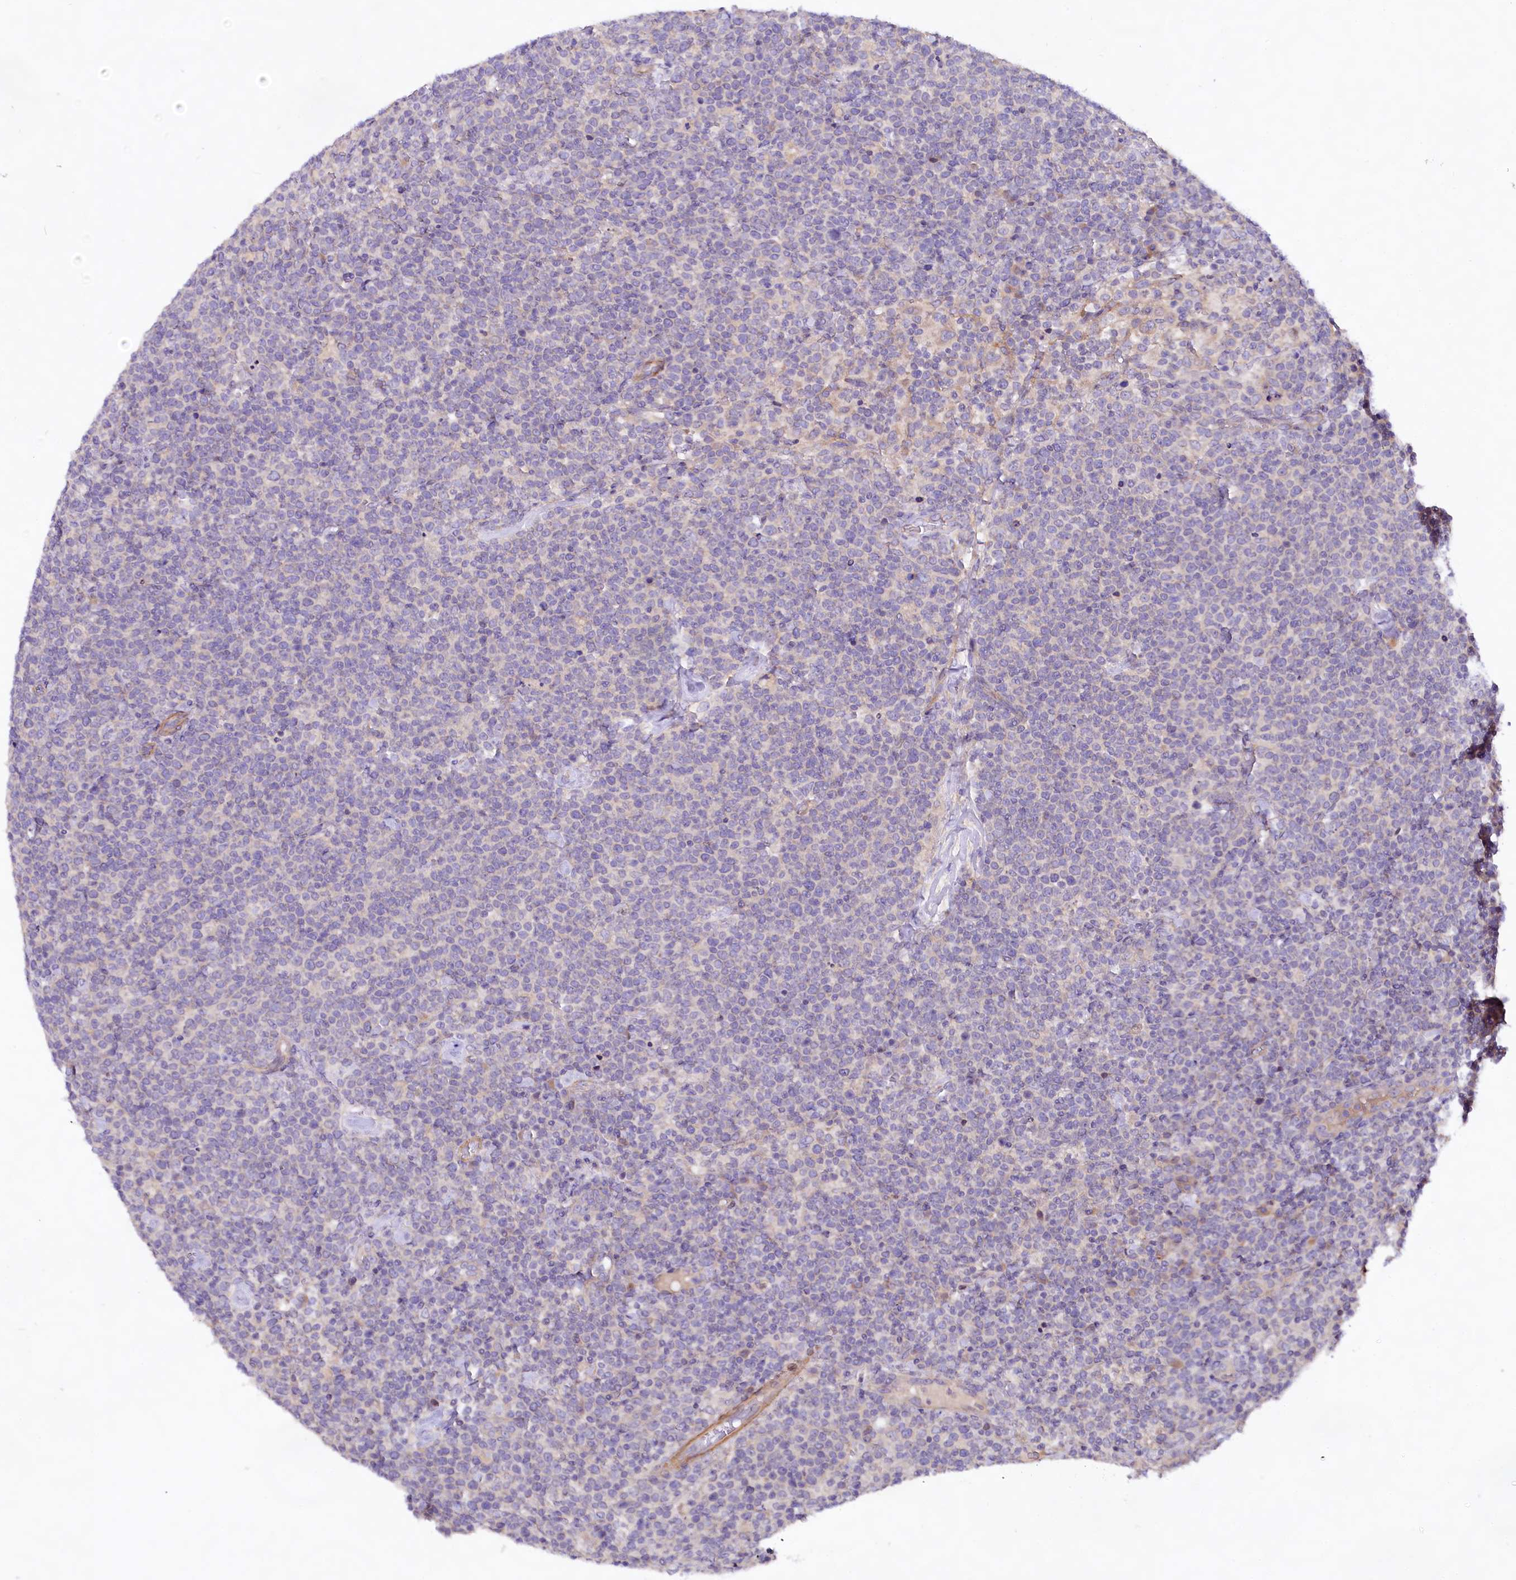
{"staining": {"intensity": "negative", "quantity": "none", "location": "none"}, "tissue": "lymphoma", "cell_type": "Tumor cells", "image_type": "cancer", "snomed": [{"axis": "morphology", "description": "Malignant lymphoma, non-Hodgkin's type, High grade"}, {"axis": "topography", "description": "Lymph node"}], "caption": "Immunohistochemical staining of lymphoma reveals no significant staining in tumor cells.", "gene": "VPS11", "patient": {"sex": "male", "age": 61}}